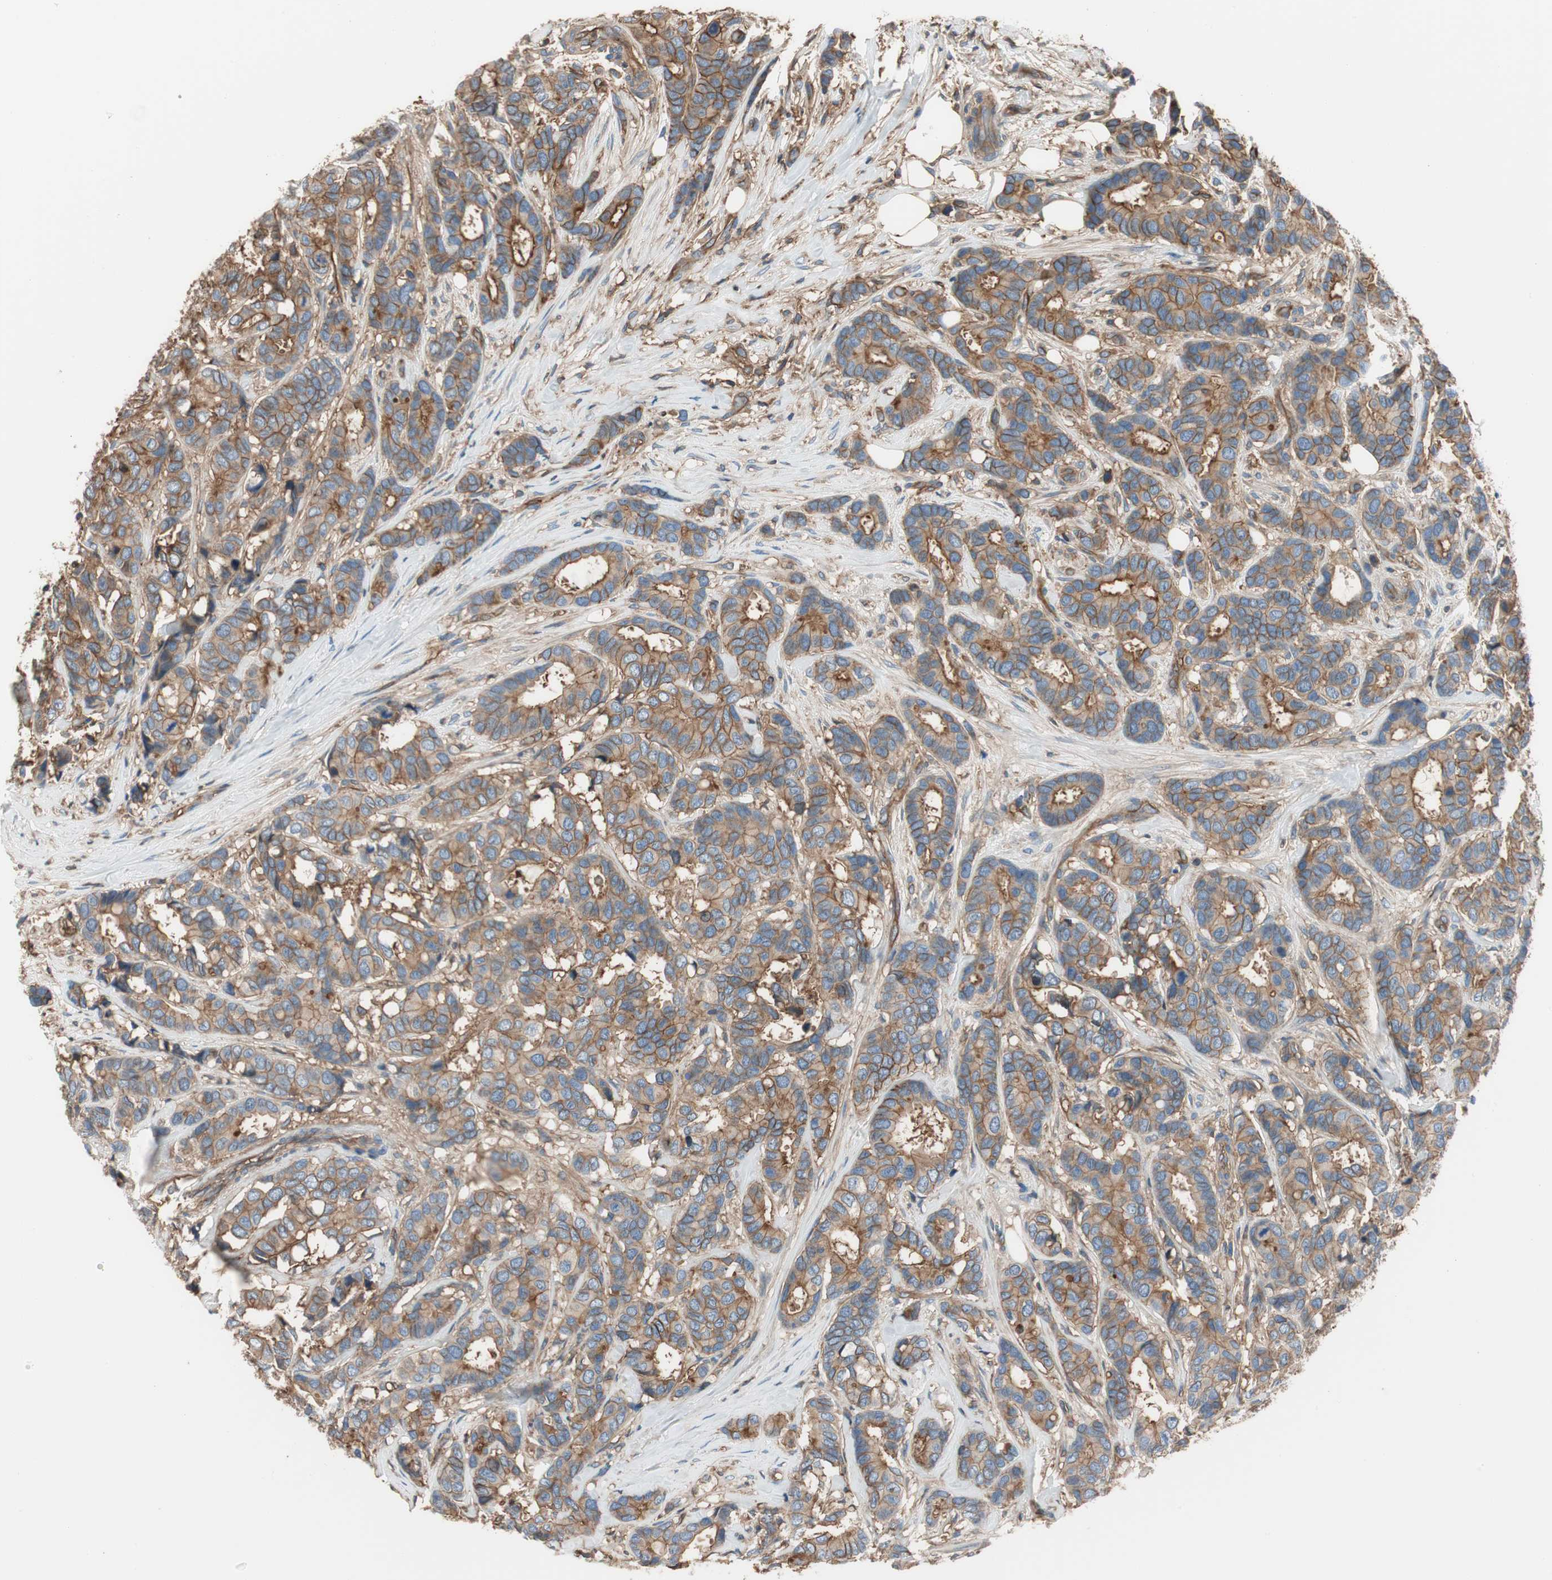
{"staining": {"intensity": "moderate", "quantity": ">75%", "location": "cytoplasmic/membranous"}, "tissue": "breast cancer", "cell_type": "Tumor cells", "image_type": "cancer", "snomed": [{"axis": "morphology", "description": "Duct carcinoma"}, {"axis": "topography", "description": "Breast"}], "caption": "The photomicrograph demonstrates immunohistochemical staining of intraductal carcinoma (breast). There is moderate cytoplasmic/membranous staining is identified in about >75% of tumor cells. The protein is stained brown, and the nuclei are stained in blue (DAB IHC with brightfield microscopy, high magnification).", "gene": "IL1RL1", "patient": {"sex": "female", "age": 87}}